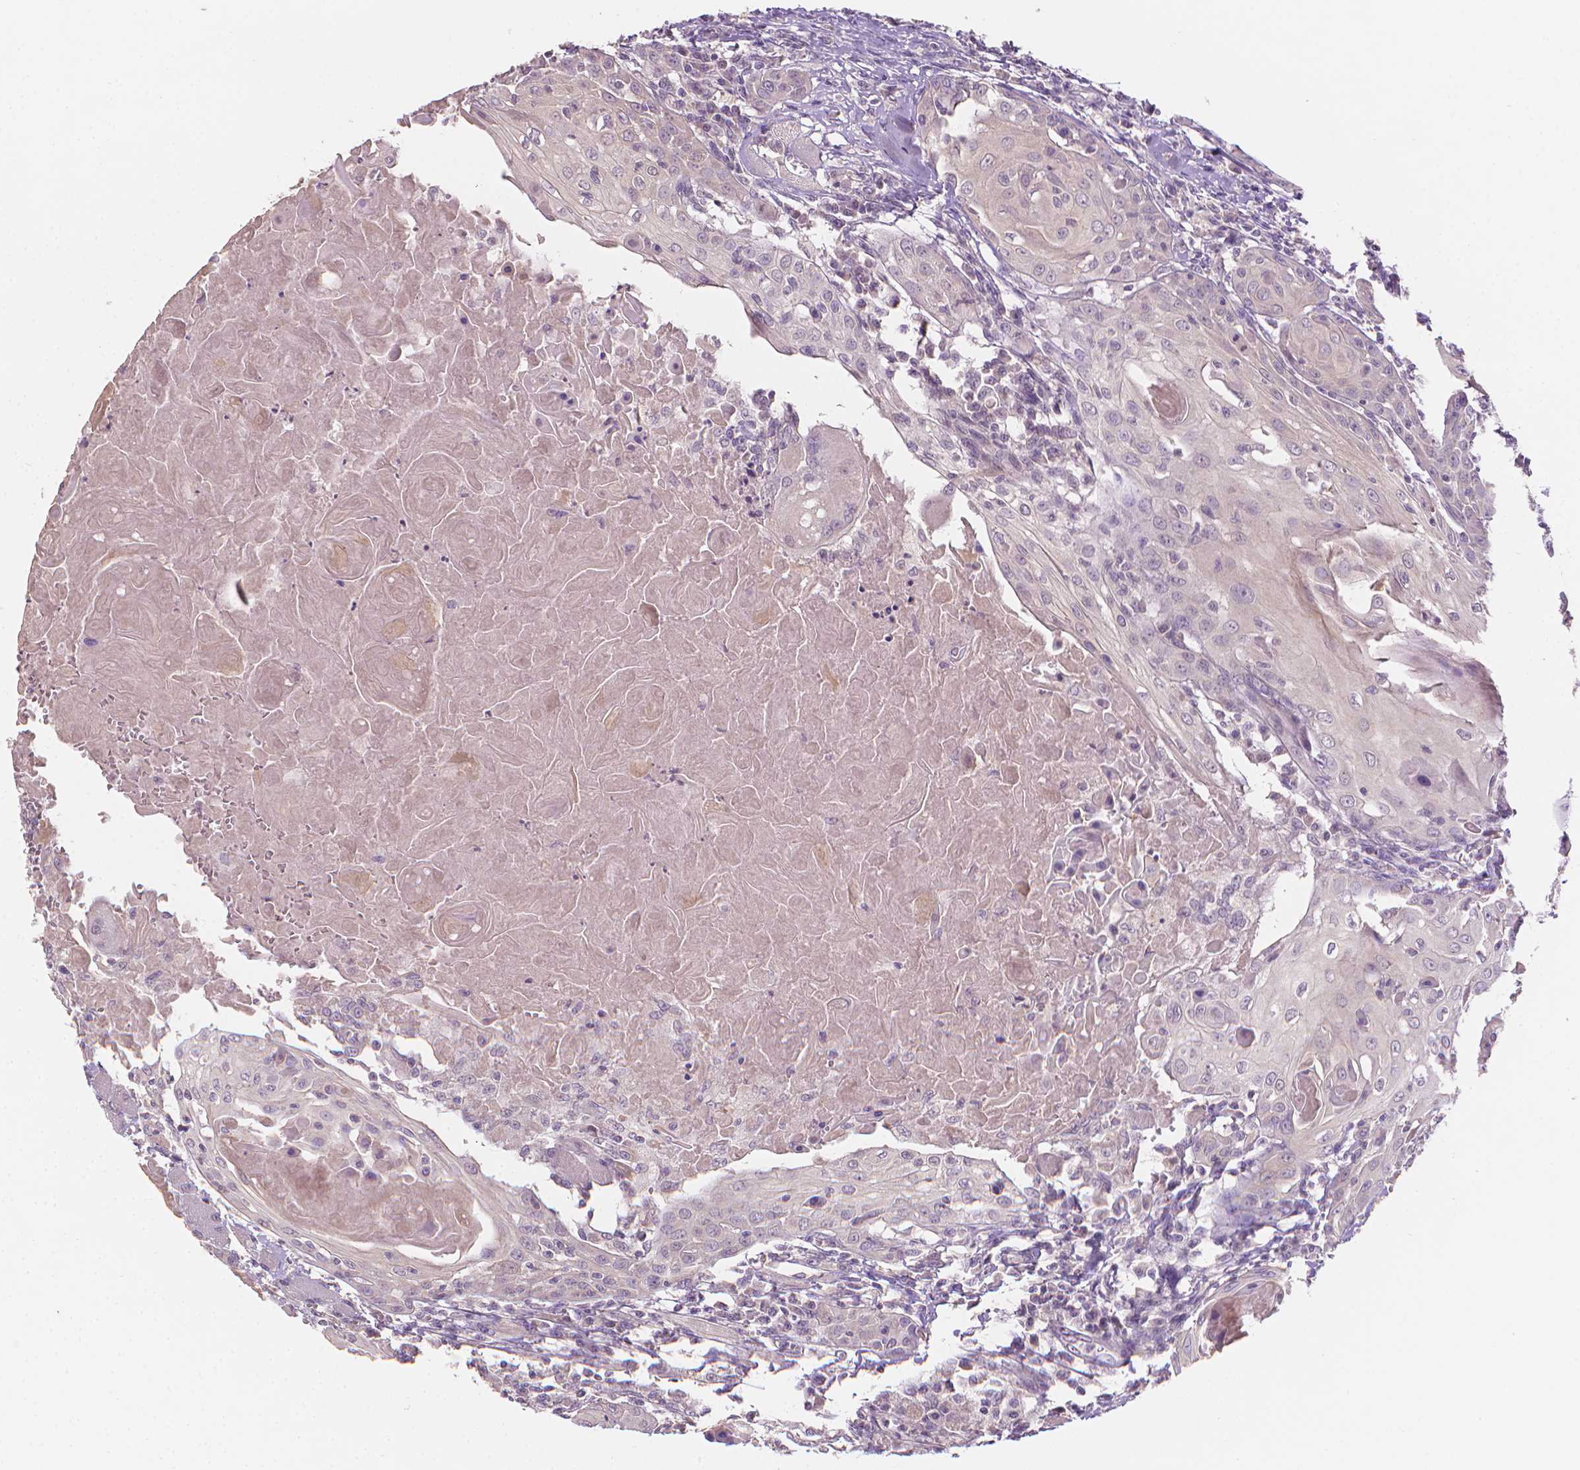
{"staining": {"intensity": "negative", "quantity": "none", "location": "none"}, "tissue": "head and neck cancer", "cell_type": "Tumor cells", "image_type": "cancer", "snomed": [{"axis": "morphology", "description": "Squamous cell carcinoma, NOS"}, {"axis": "topography", "description": "Head-Neck"}], "caption": "Micrograph shows no protein positivity in tumor cells of head and neck squamous cell carcinoma tissue.", "gene": "FASN", "patient": {"sex": "female", "age": 80}}